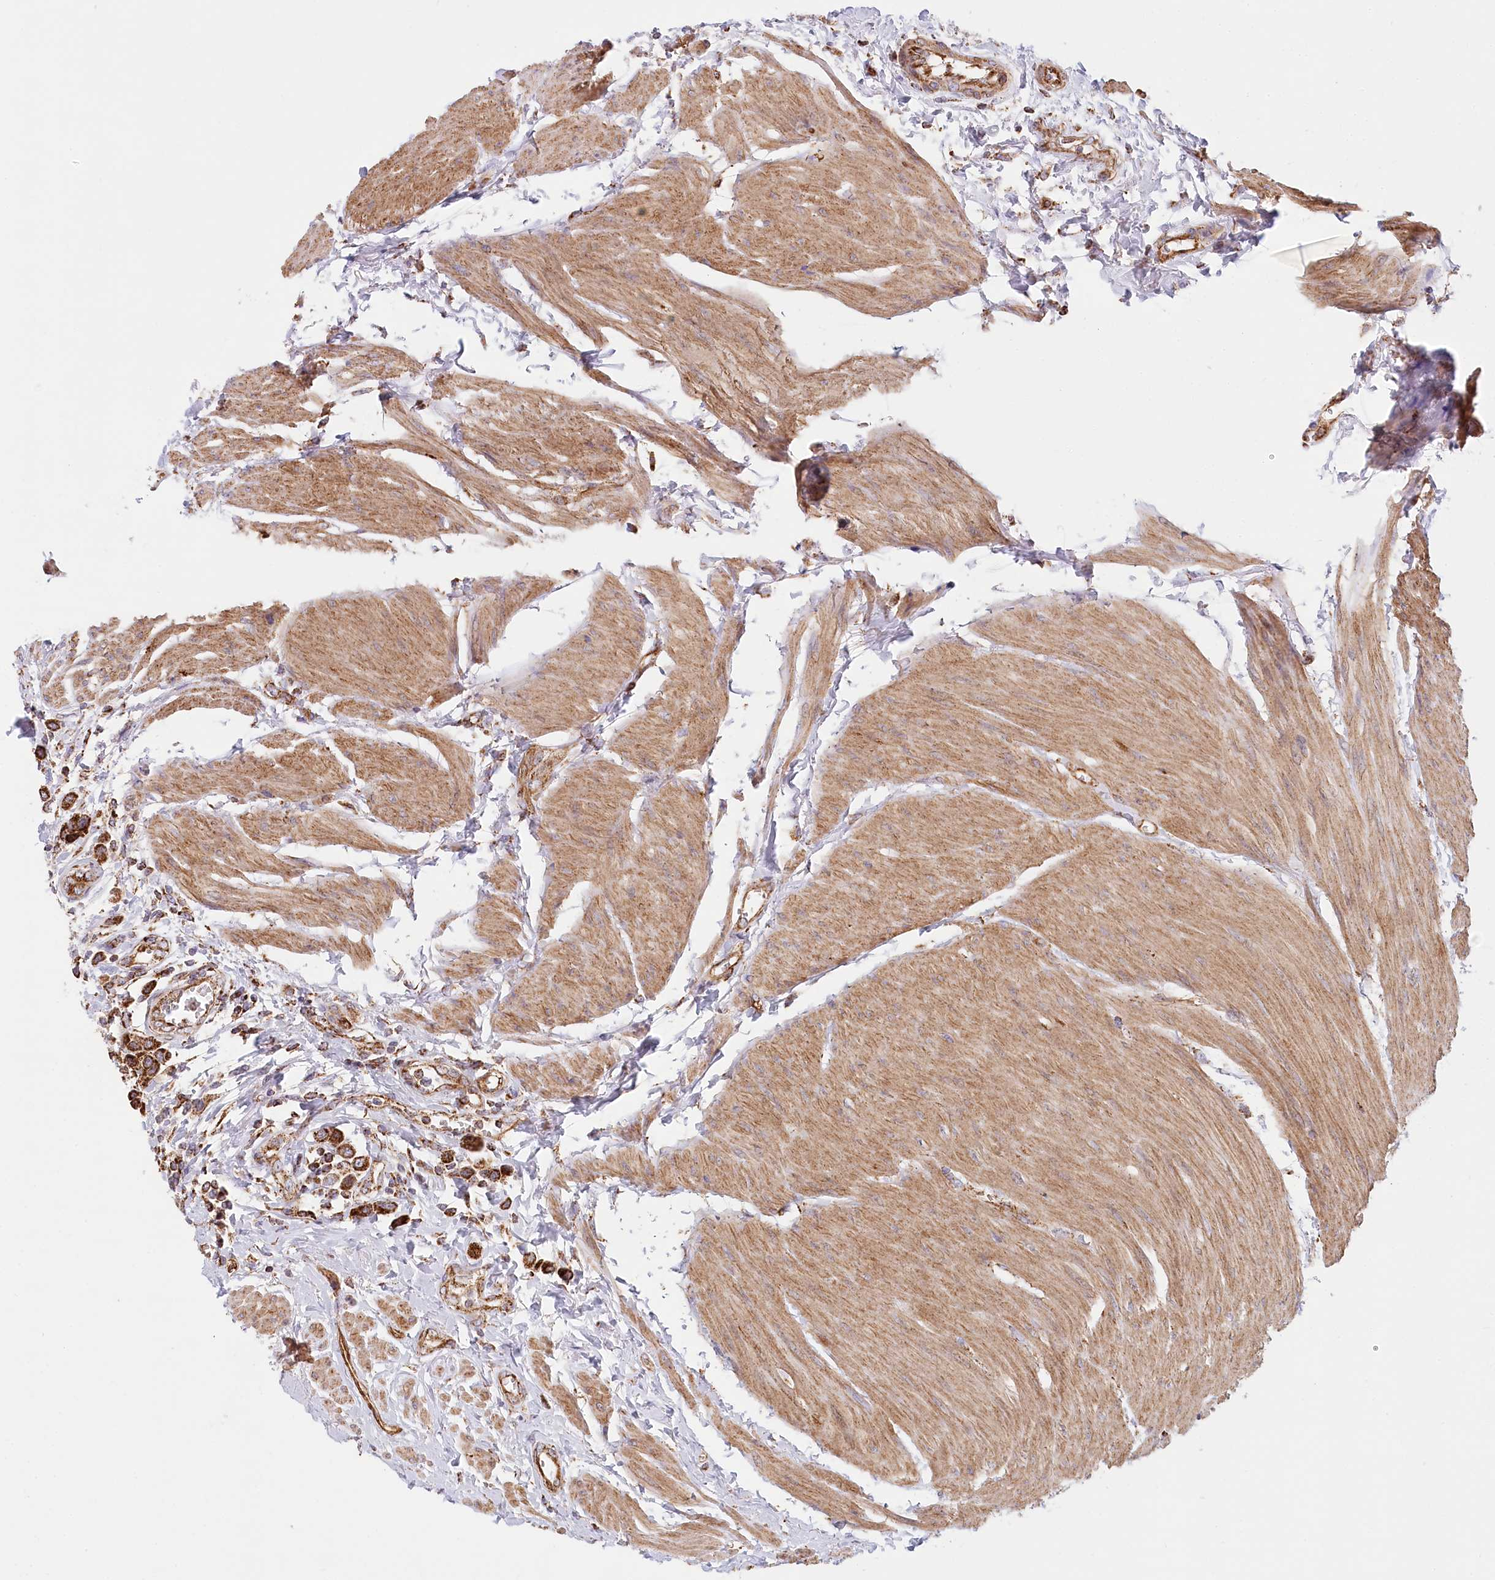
{"staining": {"intensity": "strong", "quantity": ">75%", "location": "cytoplasmic/membranous"}, "tissue": "urothelial cancer", "cell_type": "Tumor cells", "image_type": "cancer", "snomed": [{"axis": "morphology", "description": "Urothelial carcinoma, High grade"}, {"axis": "topography", "description": "Urinary bladder"}], "caption": "Approximately >75% of tumor cells in high-grade urothelial carcinoma show strong cytoplasmic/membranous protein expression as visualized by brown immunohistochemical staining.", "gene": "UMPS", "patient": {"sex": "male", "age": 50}}